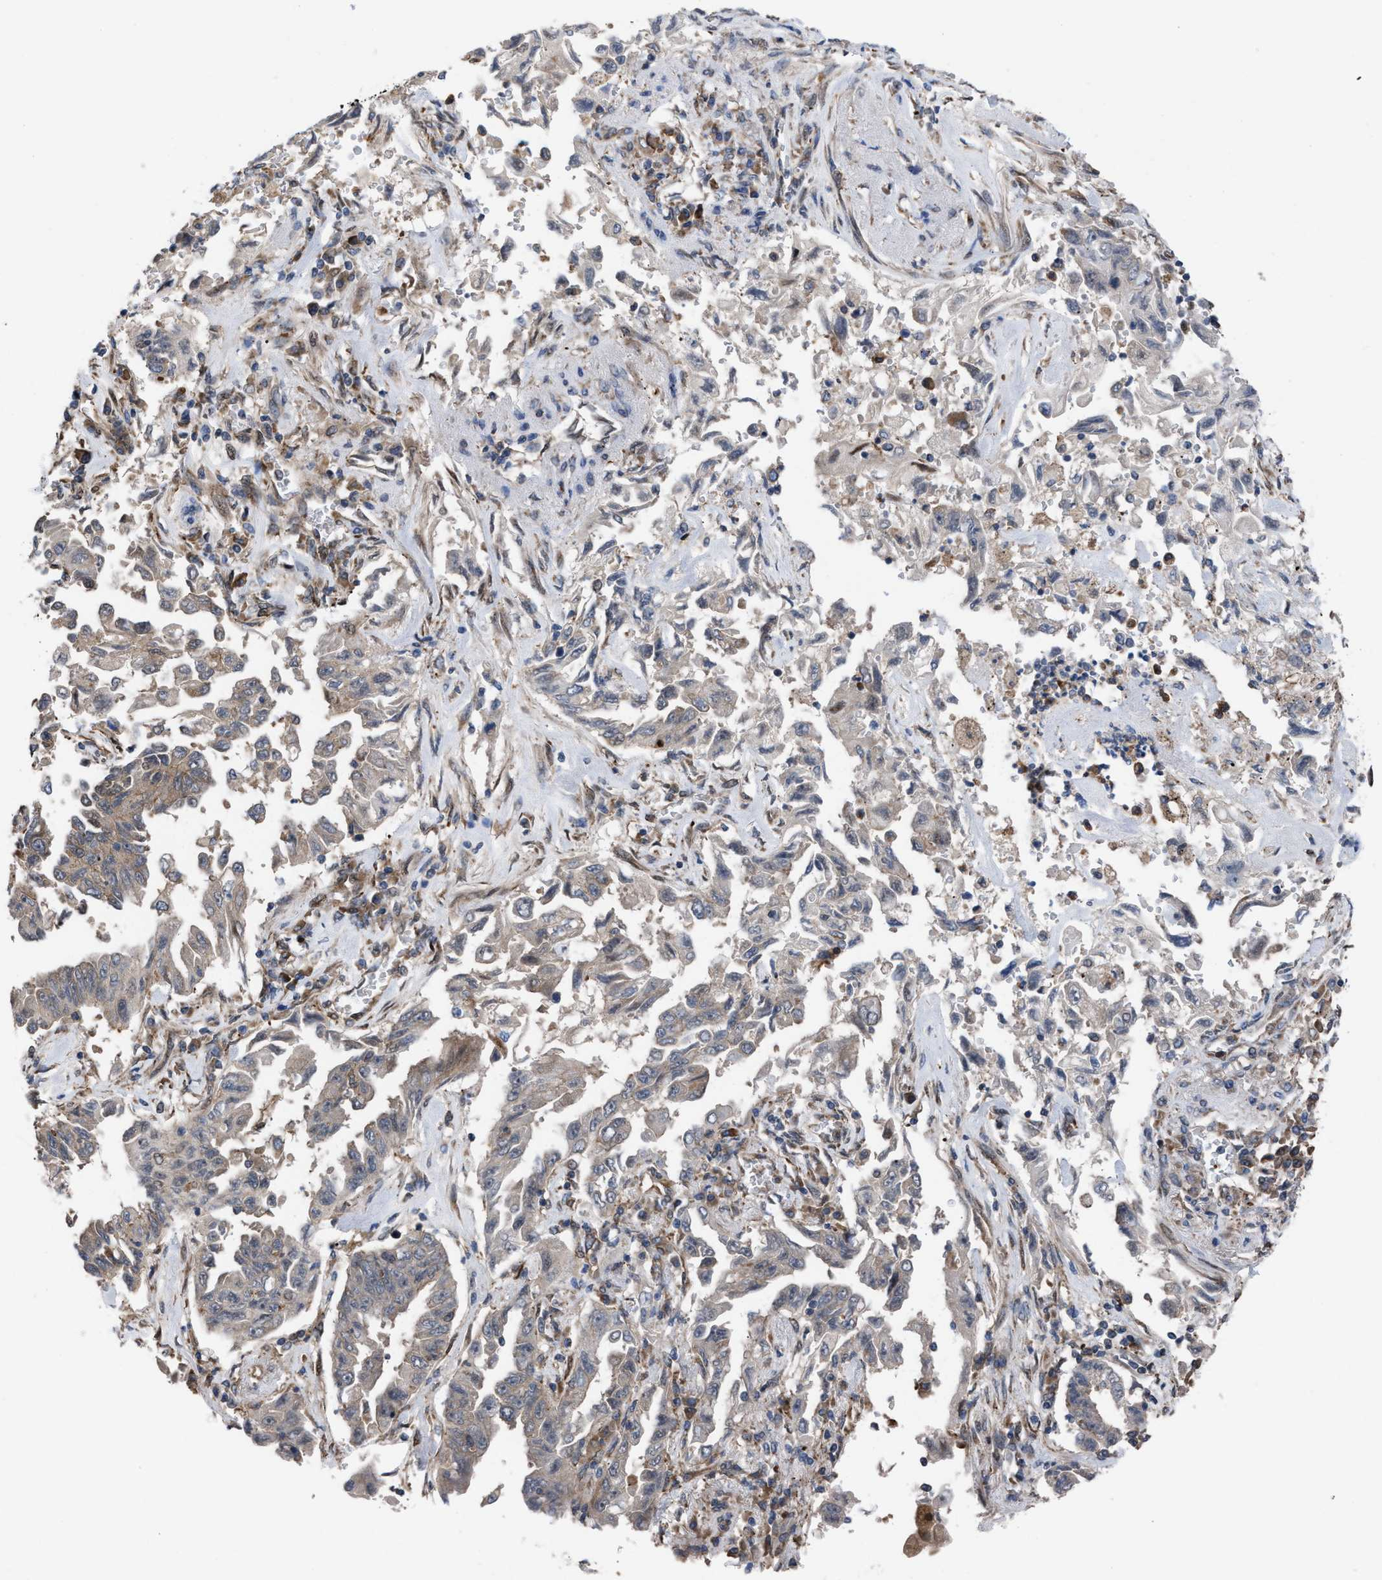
{"staining": {"intensity": "weak", "quantity": "<25%", "location": "cytoplasmic/membranous"}, "tissue": "lung cancer", "cell_type": "Tumor cells", "image_type": "cancer", "snomed": [{"axis": "morphology", "description": "Adenocarcinoma, NOS"}, {"axis": "topography", "description": "Lung"}], "caption": "IHC image of neoplastic tissue: lung cancer stained with DAB reveals no significant protein expression in tumor cells. (Brightfield microscopy of DAB (3,3'-diaminobenzidine) IHC at high magnification).", "gene": "TP53BP2", "patient": {"sex": "female", "age": 51}}